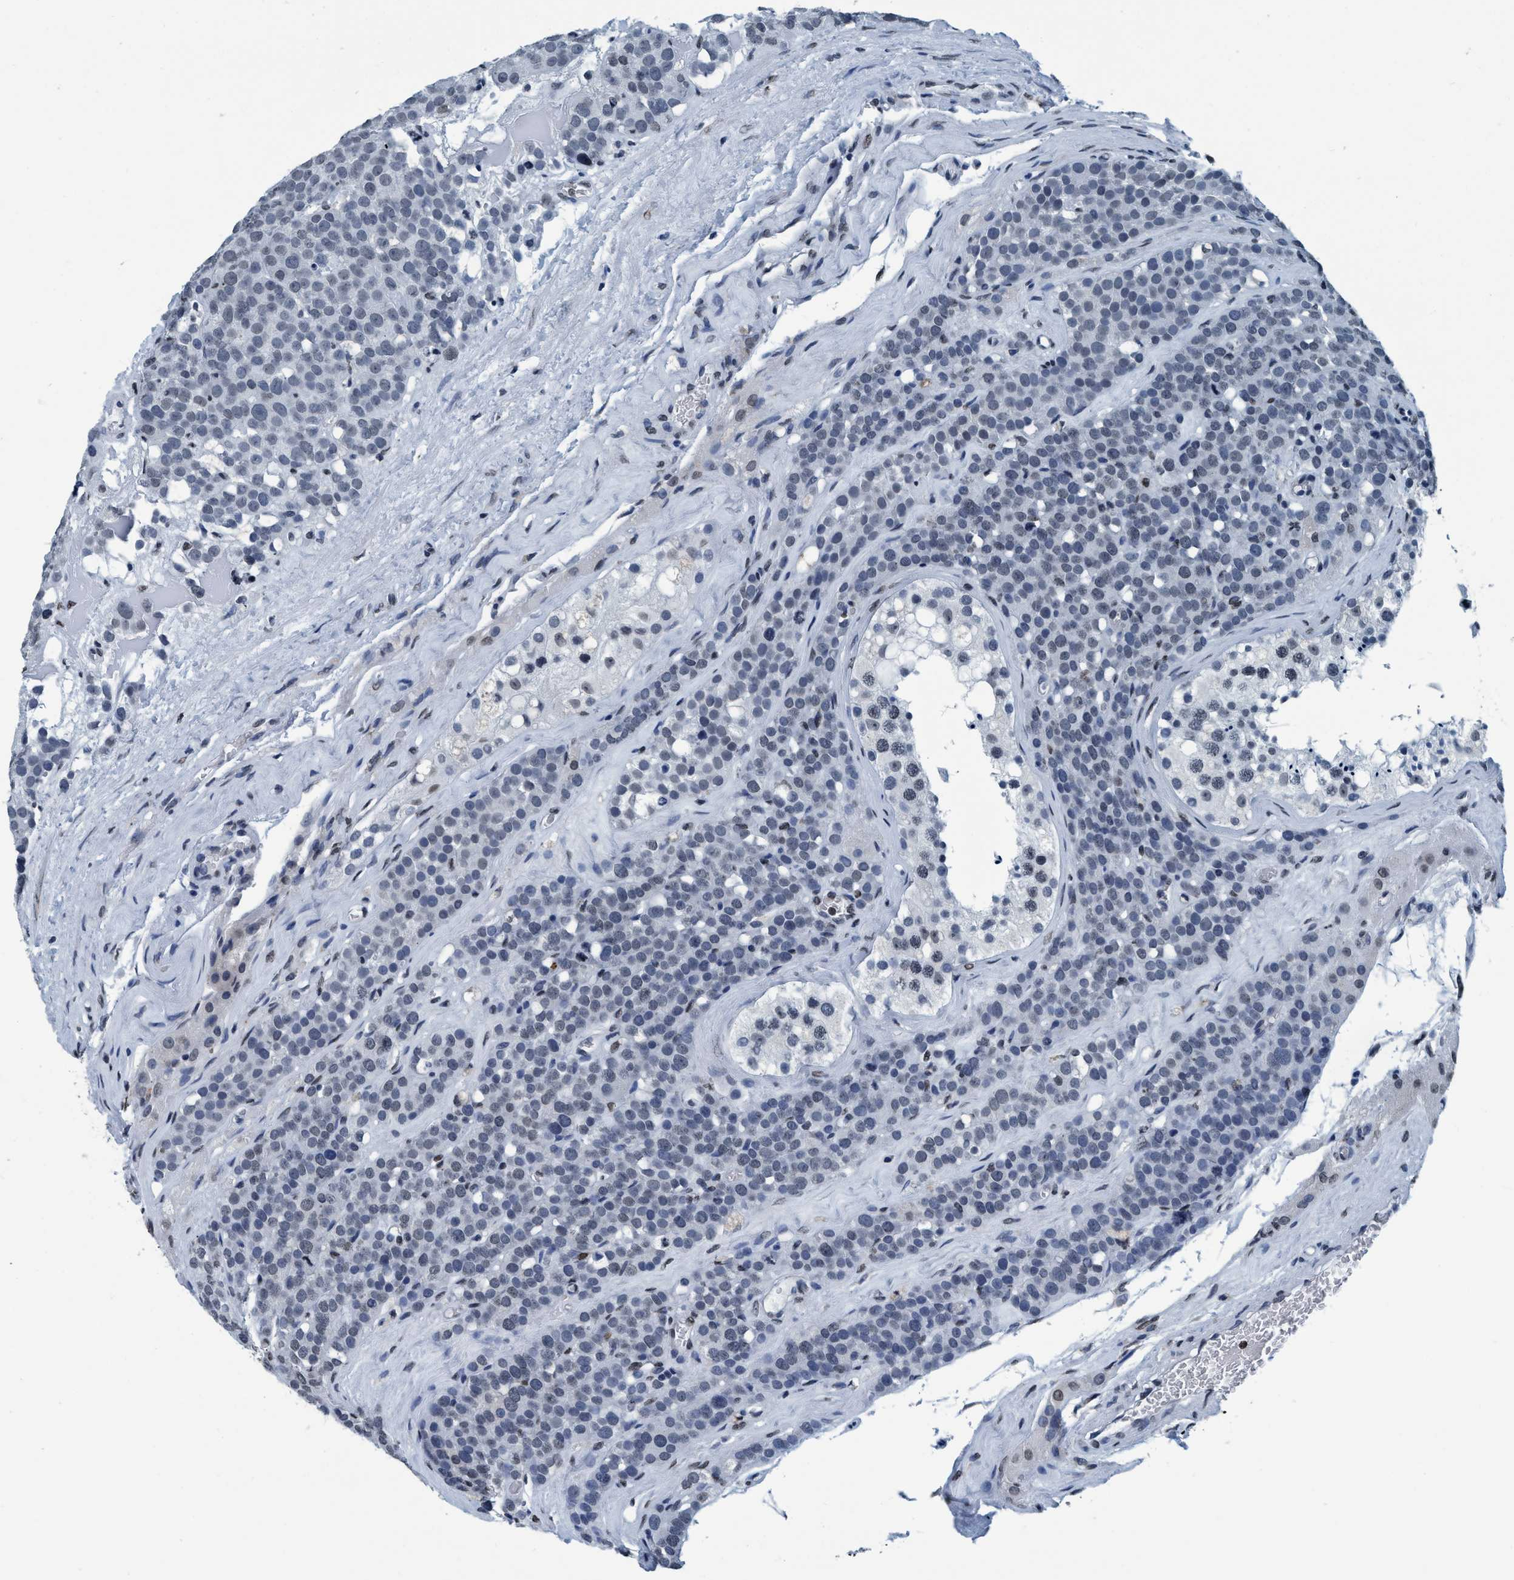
{"staining": {"intensity": "negative", "quantity": "none", "location": "none"}, "tissue": "testis cancer", "cell_type": "Tumor cells", "image_type": "cancer", "snomed": [{"axis": "morphology", "description": "Seminoma, NOS"}, {"axis": "topography", "description": "Testis"}], "caption": "DAB immunohistochemical staining of testis cancer exhibits no significant staining in tumor cells.", "gene": "CCNE2", "patient": {"sex": "male", "age": 71}}